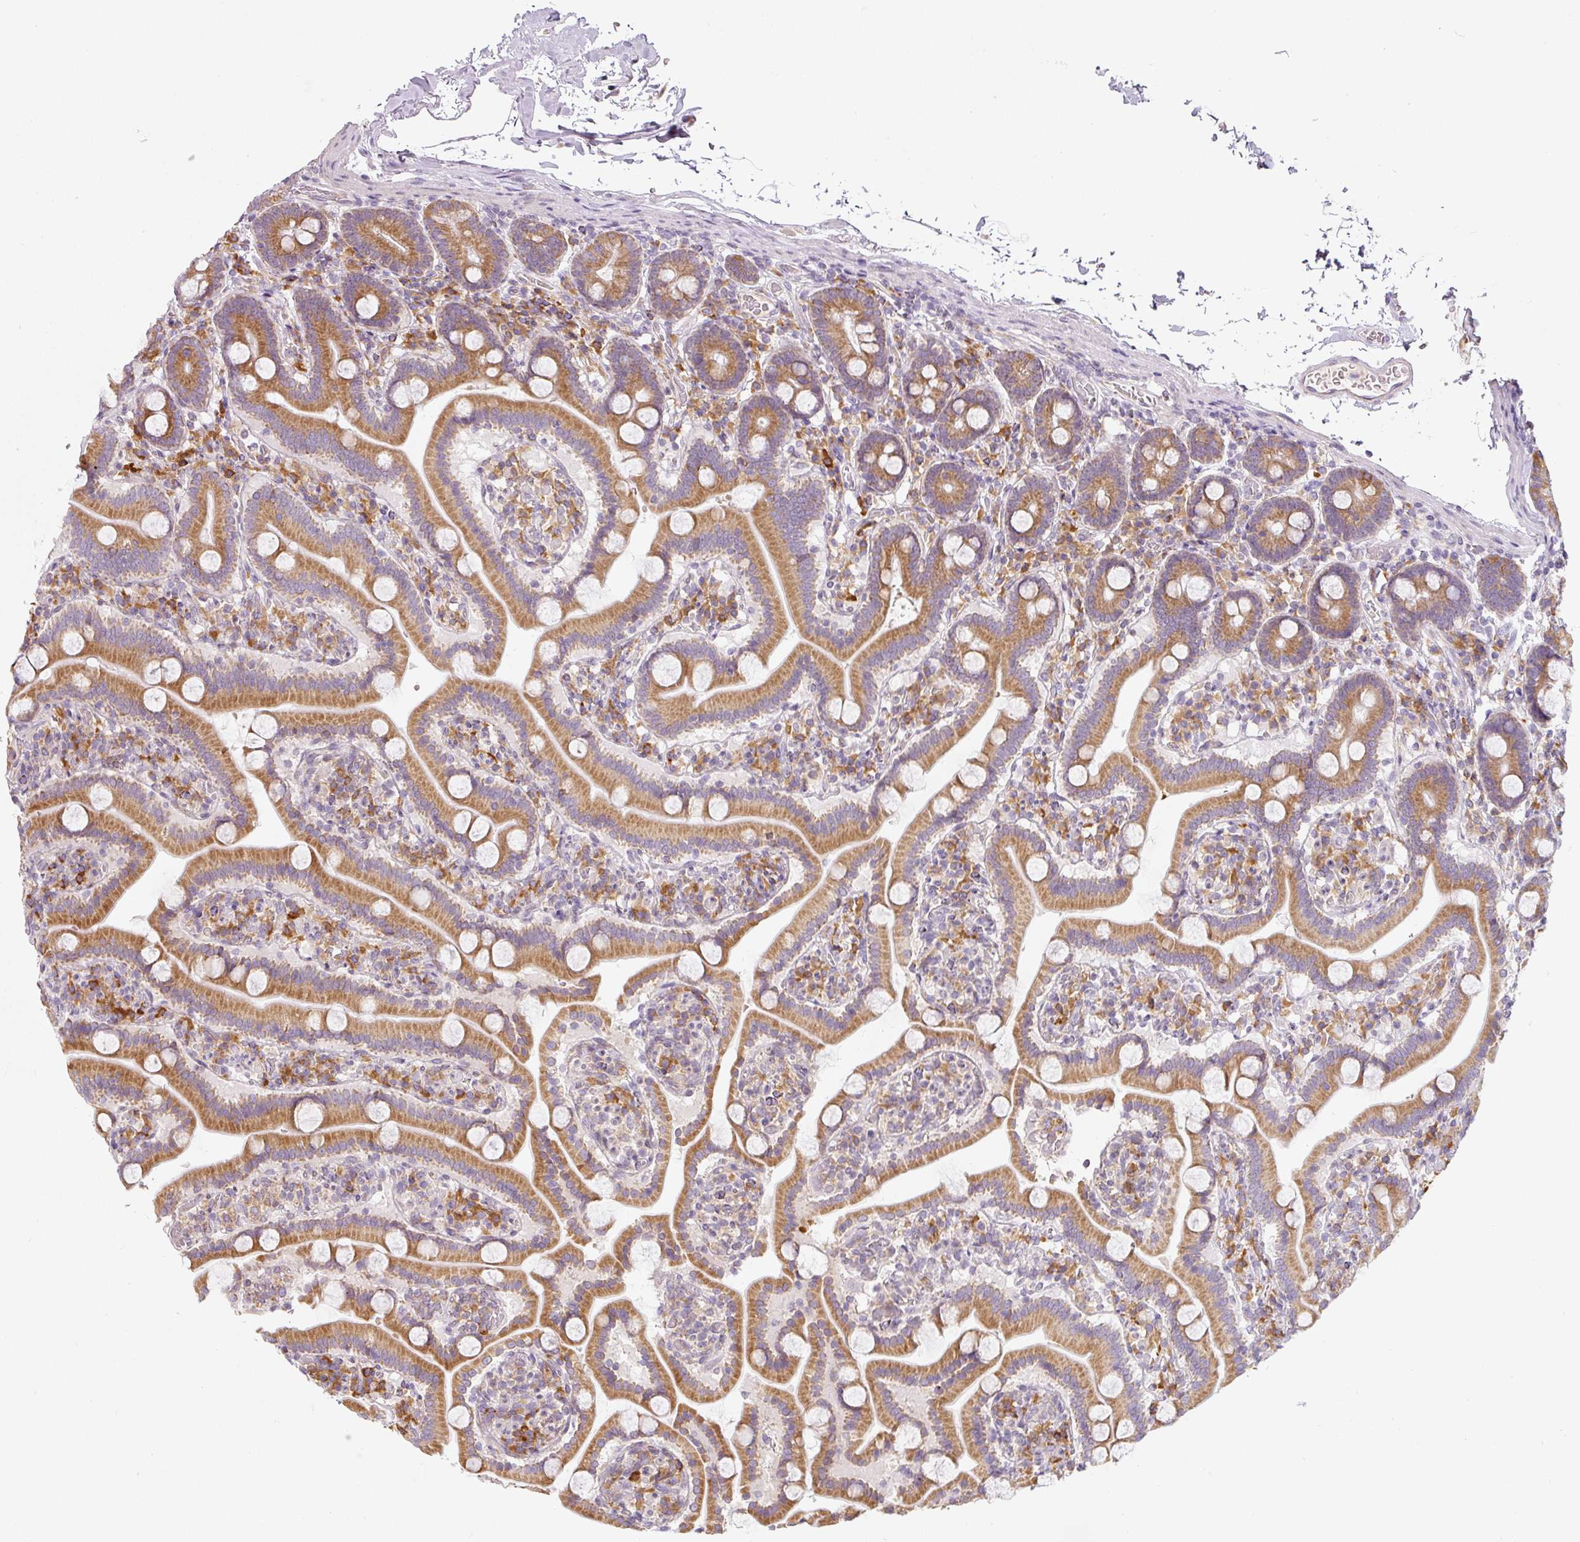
{"staining": {"intensity": "strong", "quantity": ">75%", "location": "cytoplasmic/membranous"}, "tissue": "duodenum", "cell_type": "Glandular cells", "image_type": "normal", "snomed": [{"axis": "morphology", "description": "Normal tissue, NOS"}, {"axis": "topography", "description": "Duodenum"}], "caption": "Brown immunohistochemical staining in benign human duodenum shows strong cytoplasmic/membranous staining in approximately >75% of glandular cells.", "gene": "MORN4", "patient": {"sex": "male", "age": 55}}